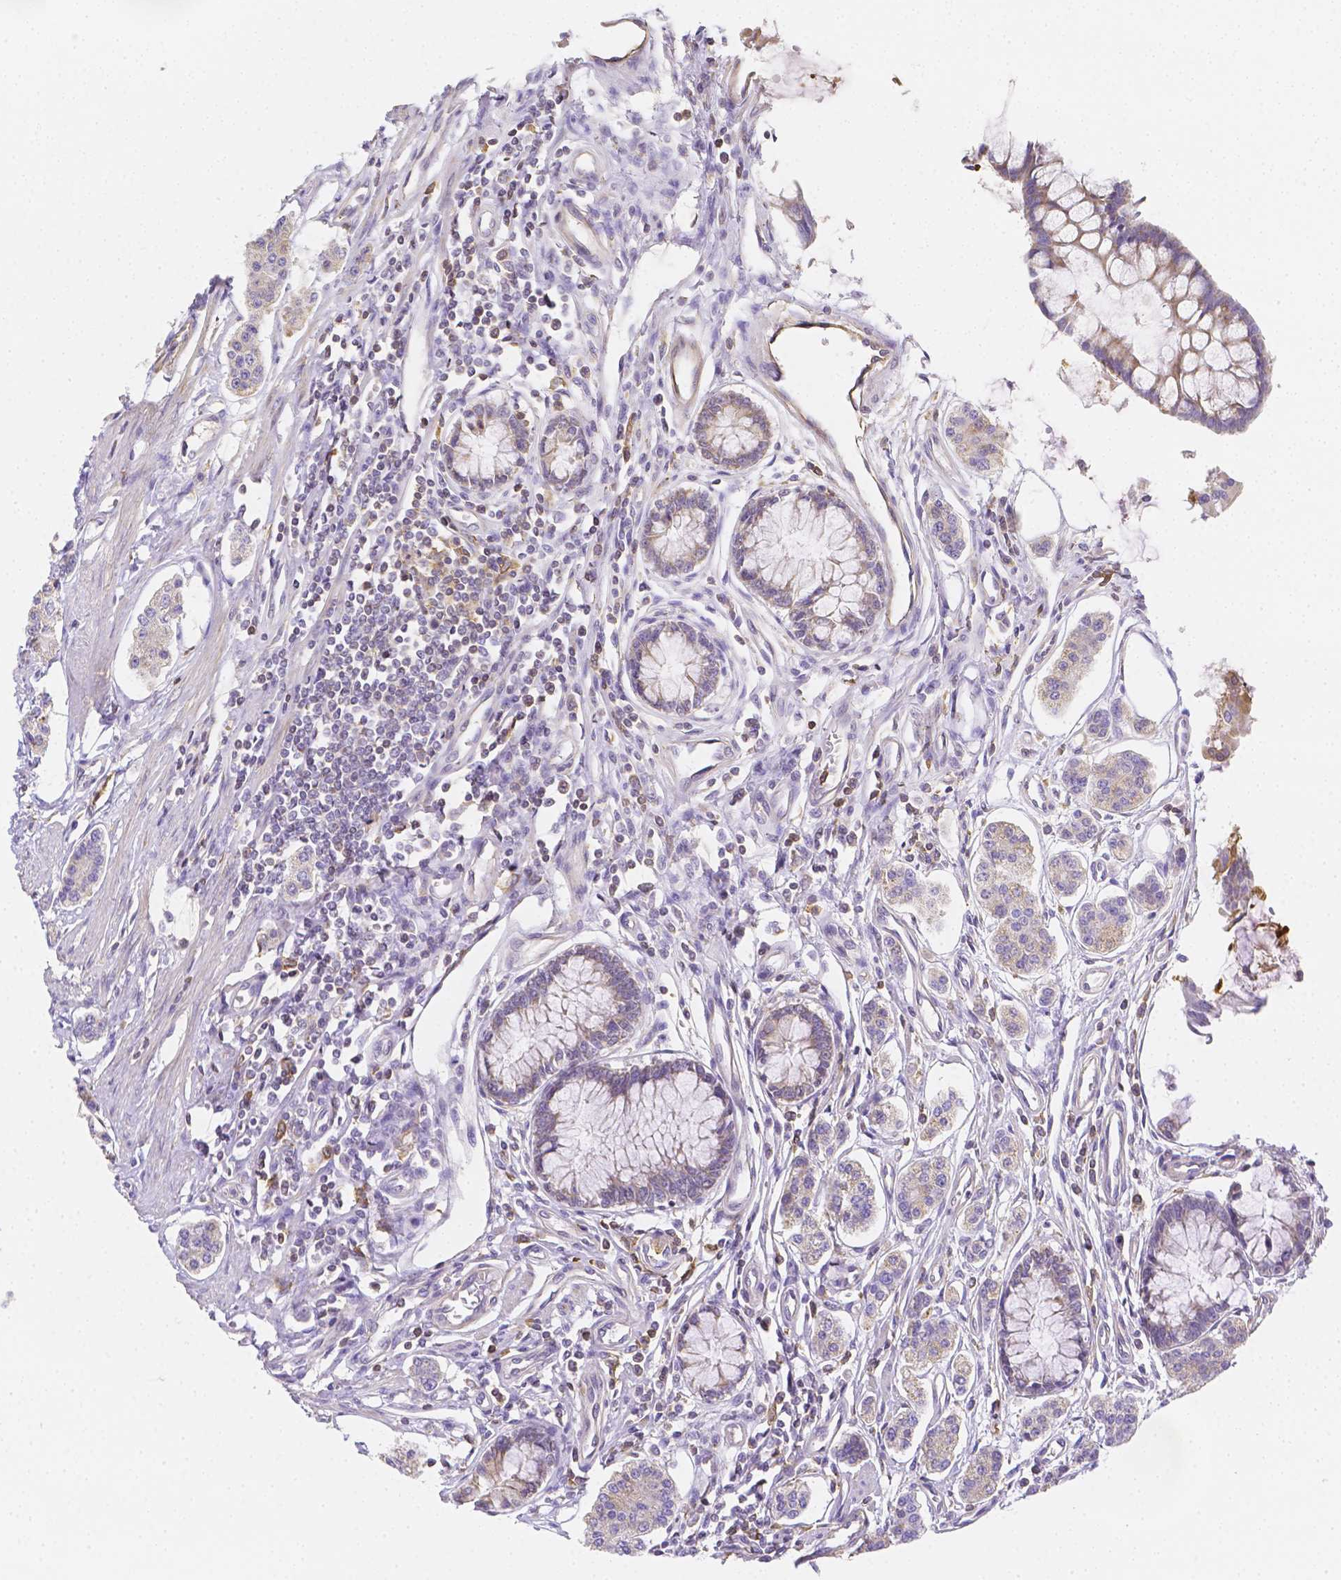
{"staining": {"intensity": "negative", "quantity": "none", "location": "none"}, "tissue": "carcinoid", "cell_type": "Tumor cells", "image_type": "cancer", "snomed": [{"axis": "morphology", "description": "Carcinoid, malignant, NOS"}, {"axis": "topography", "description": "Small intestine"}], "caption": "Image shows no protein staining in tumor cells of carcinoid tissue.", "gene": "ASAH2", "patient": {"sex": "female", "age": 65}}